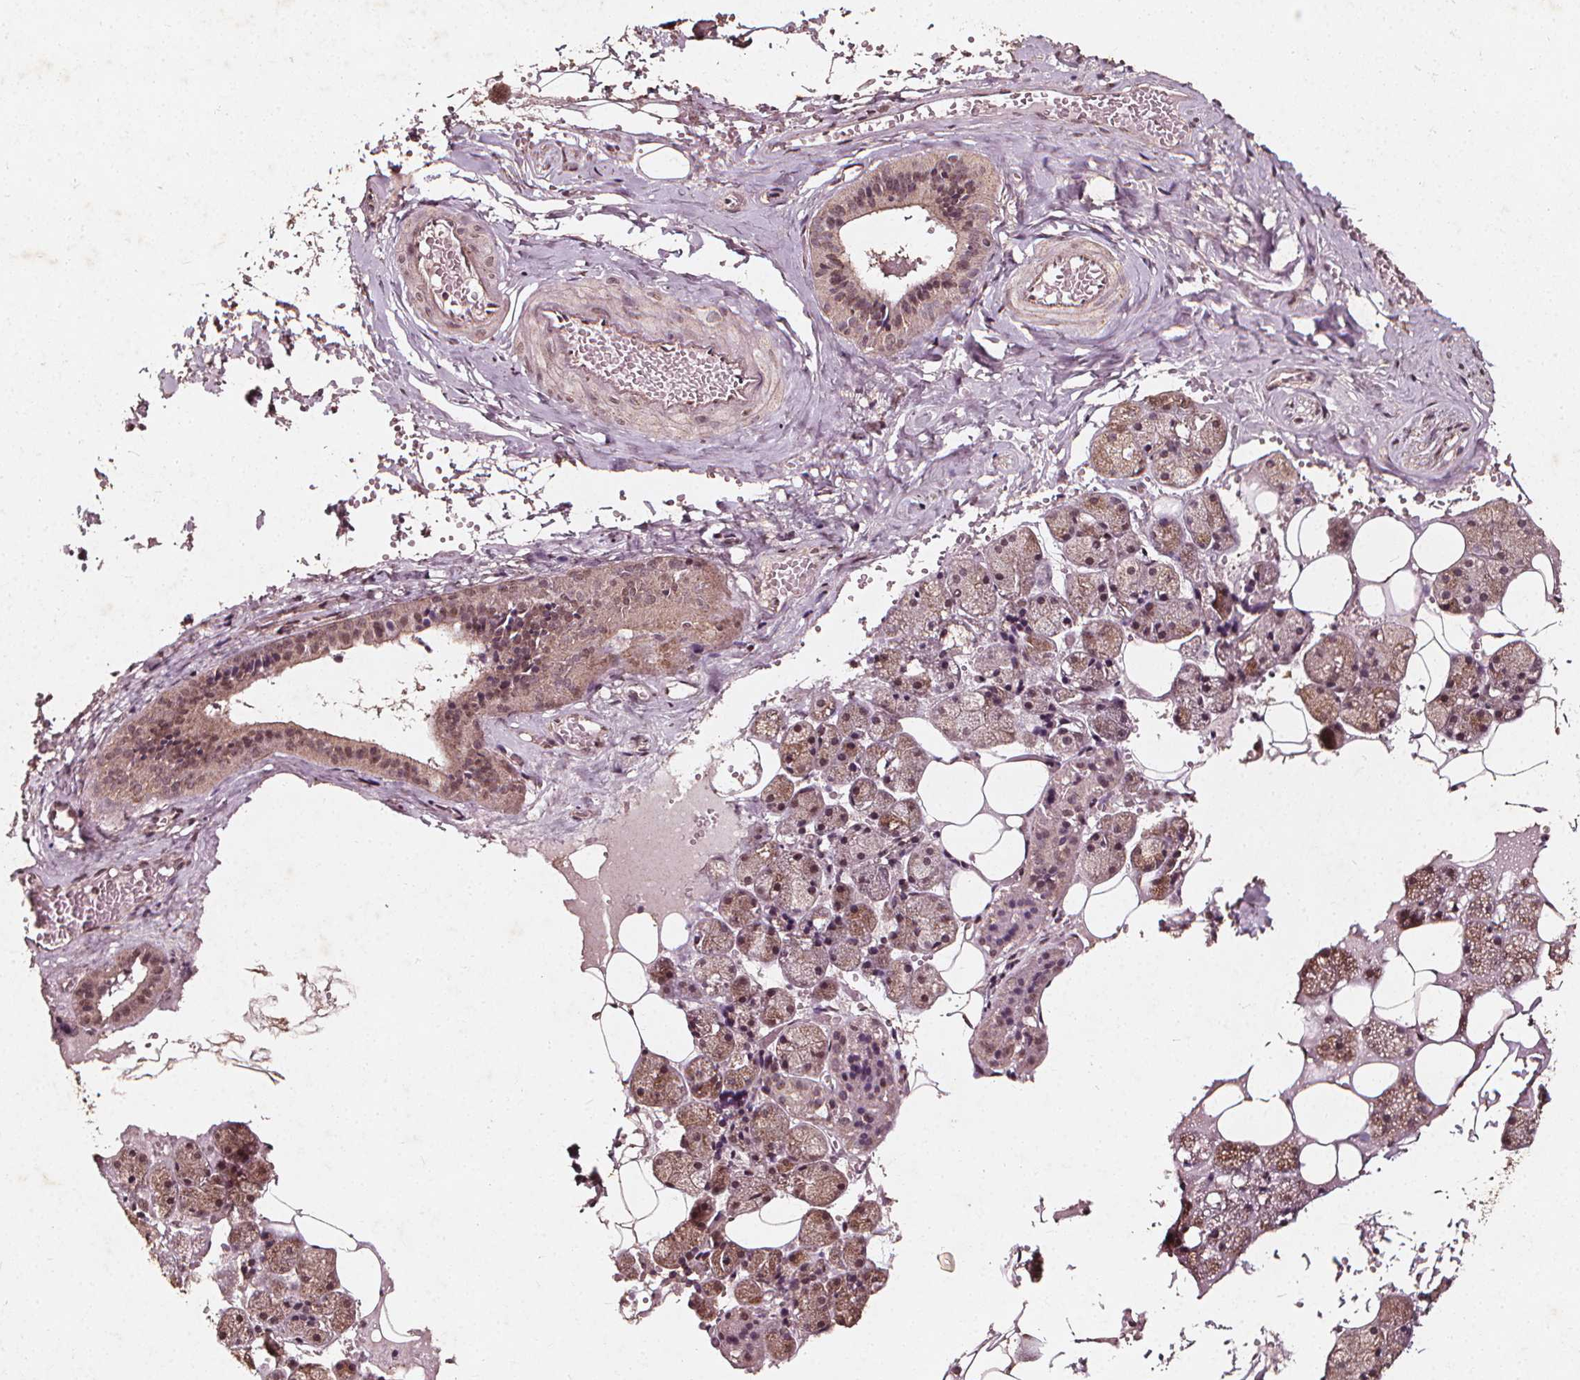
{"staining": {"intensity": "moderate", "quantity": ">75%", "location": "cytoplasmic/membranous,nuclear"}, "tissue": "salivary gland", "cell_type": "Glandular cells", "image_type": "normal", "snomed": [{"axis": "morphology", "description": "Normal tissue, NOS"}, {"axis": "topography", "description": "Salivary gland"}], "caption": "Salivary gland stained with DAB (3,3'-diaminobenzidine) immunohistochemistry (IHC) reveals medium levels of moderate cytoplasmic/membranous,nuclear positivity in approximately >75% of glandular cells.", "gene": "ABCA1", "patient": {"sex": "male", "age": 38}}